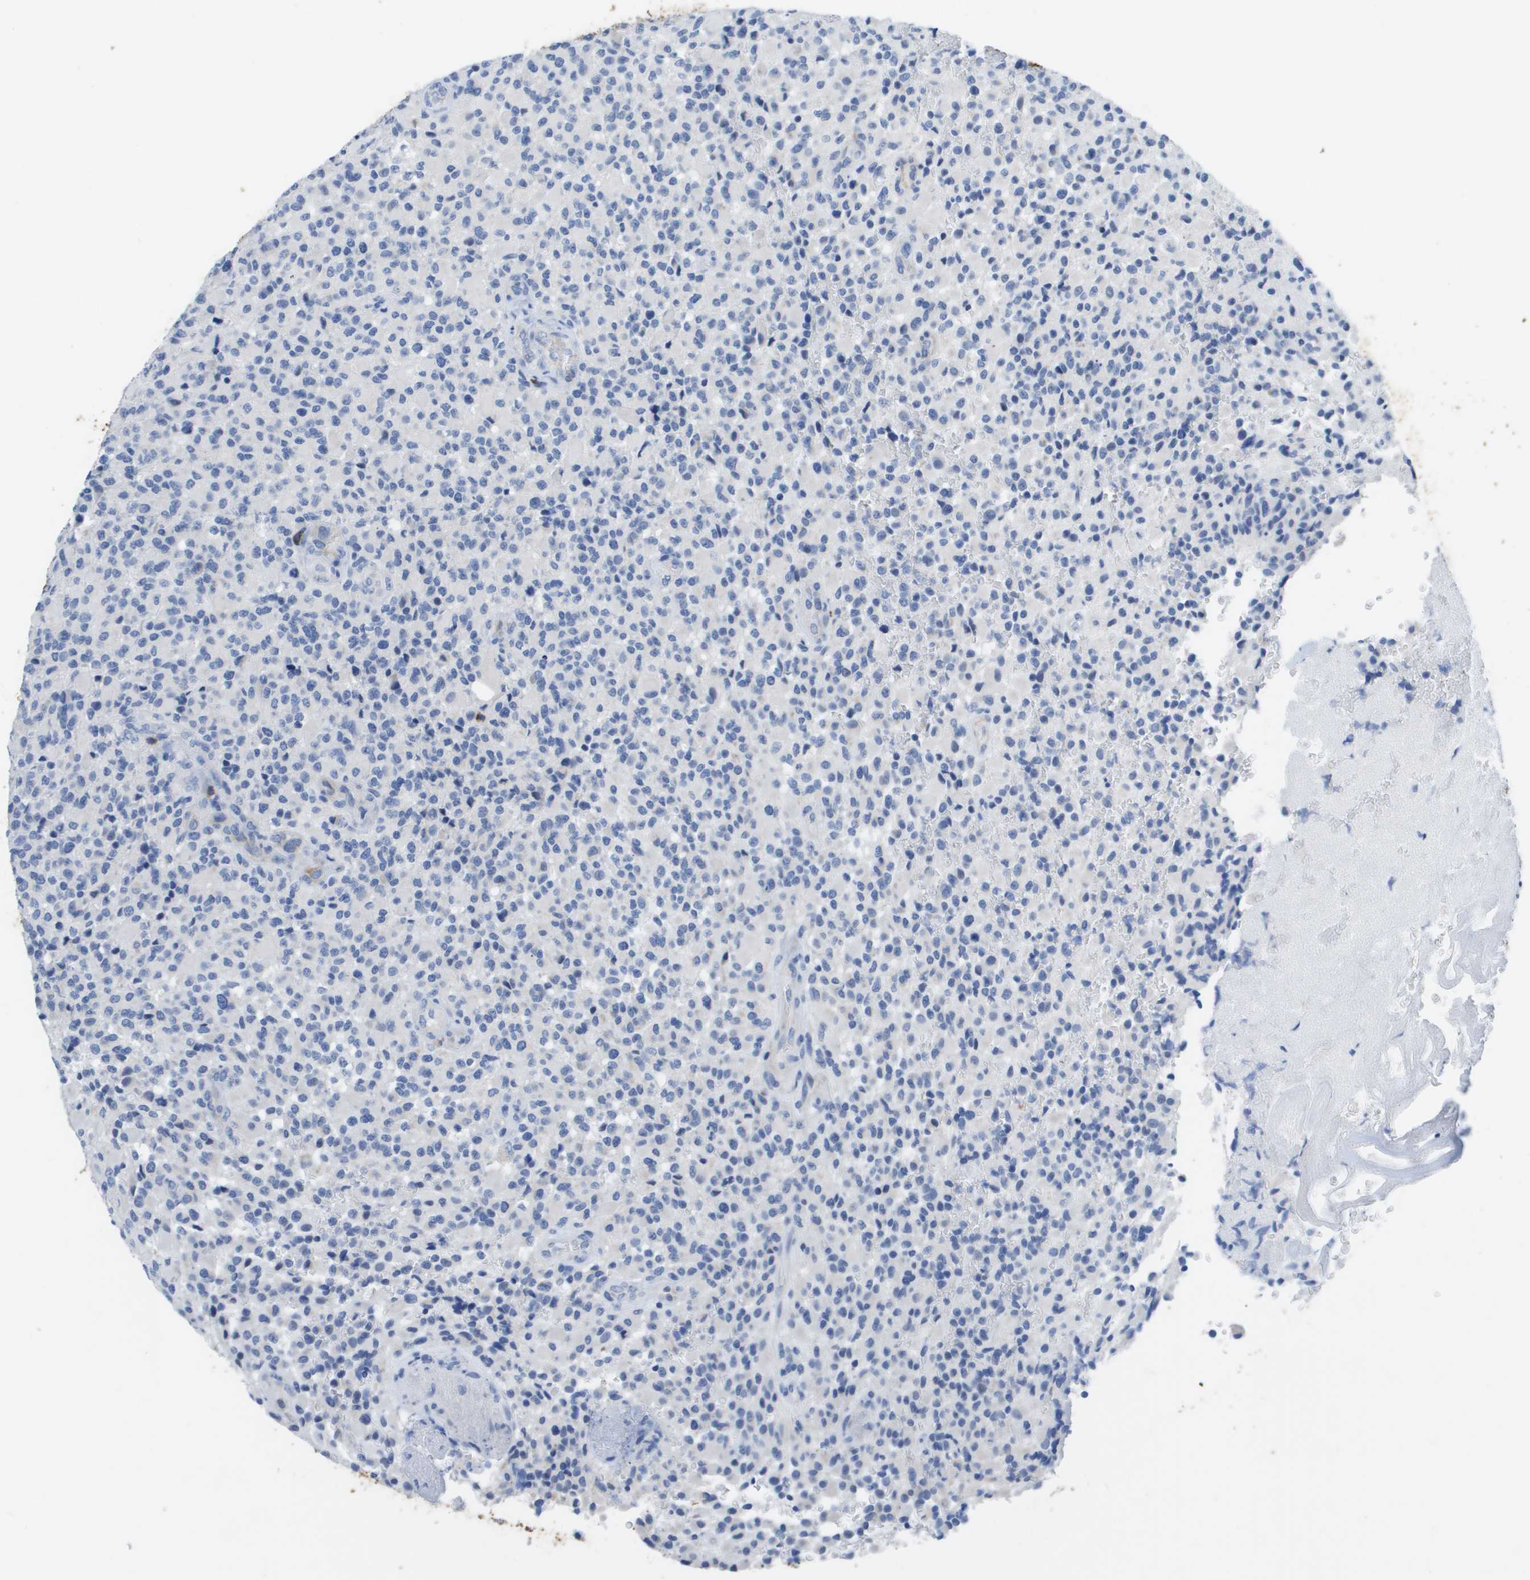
{"staining": {"intensity": "negative", "quantity": "none", "location": "none"}, "tissue": "glioma", "cell_type": "Tumor cells", "image_type": "cancer", "snomed": [{"axis": "morphology", "description": "Glioma, malignant, High grade"}, {"axis": "topography", "description": "Brain"}], "caption": "DAB (3,3'-diaminobenzidine) immunohistochemical staining of human malignant high-grade glioma displays no significant staining in tumor cells.", "gene": "MS4A1", "patient": {"sex": "male", "age": 71}}